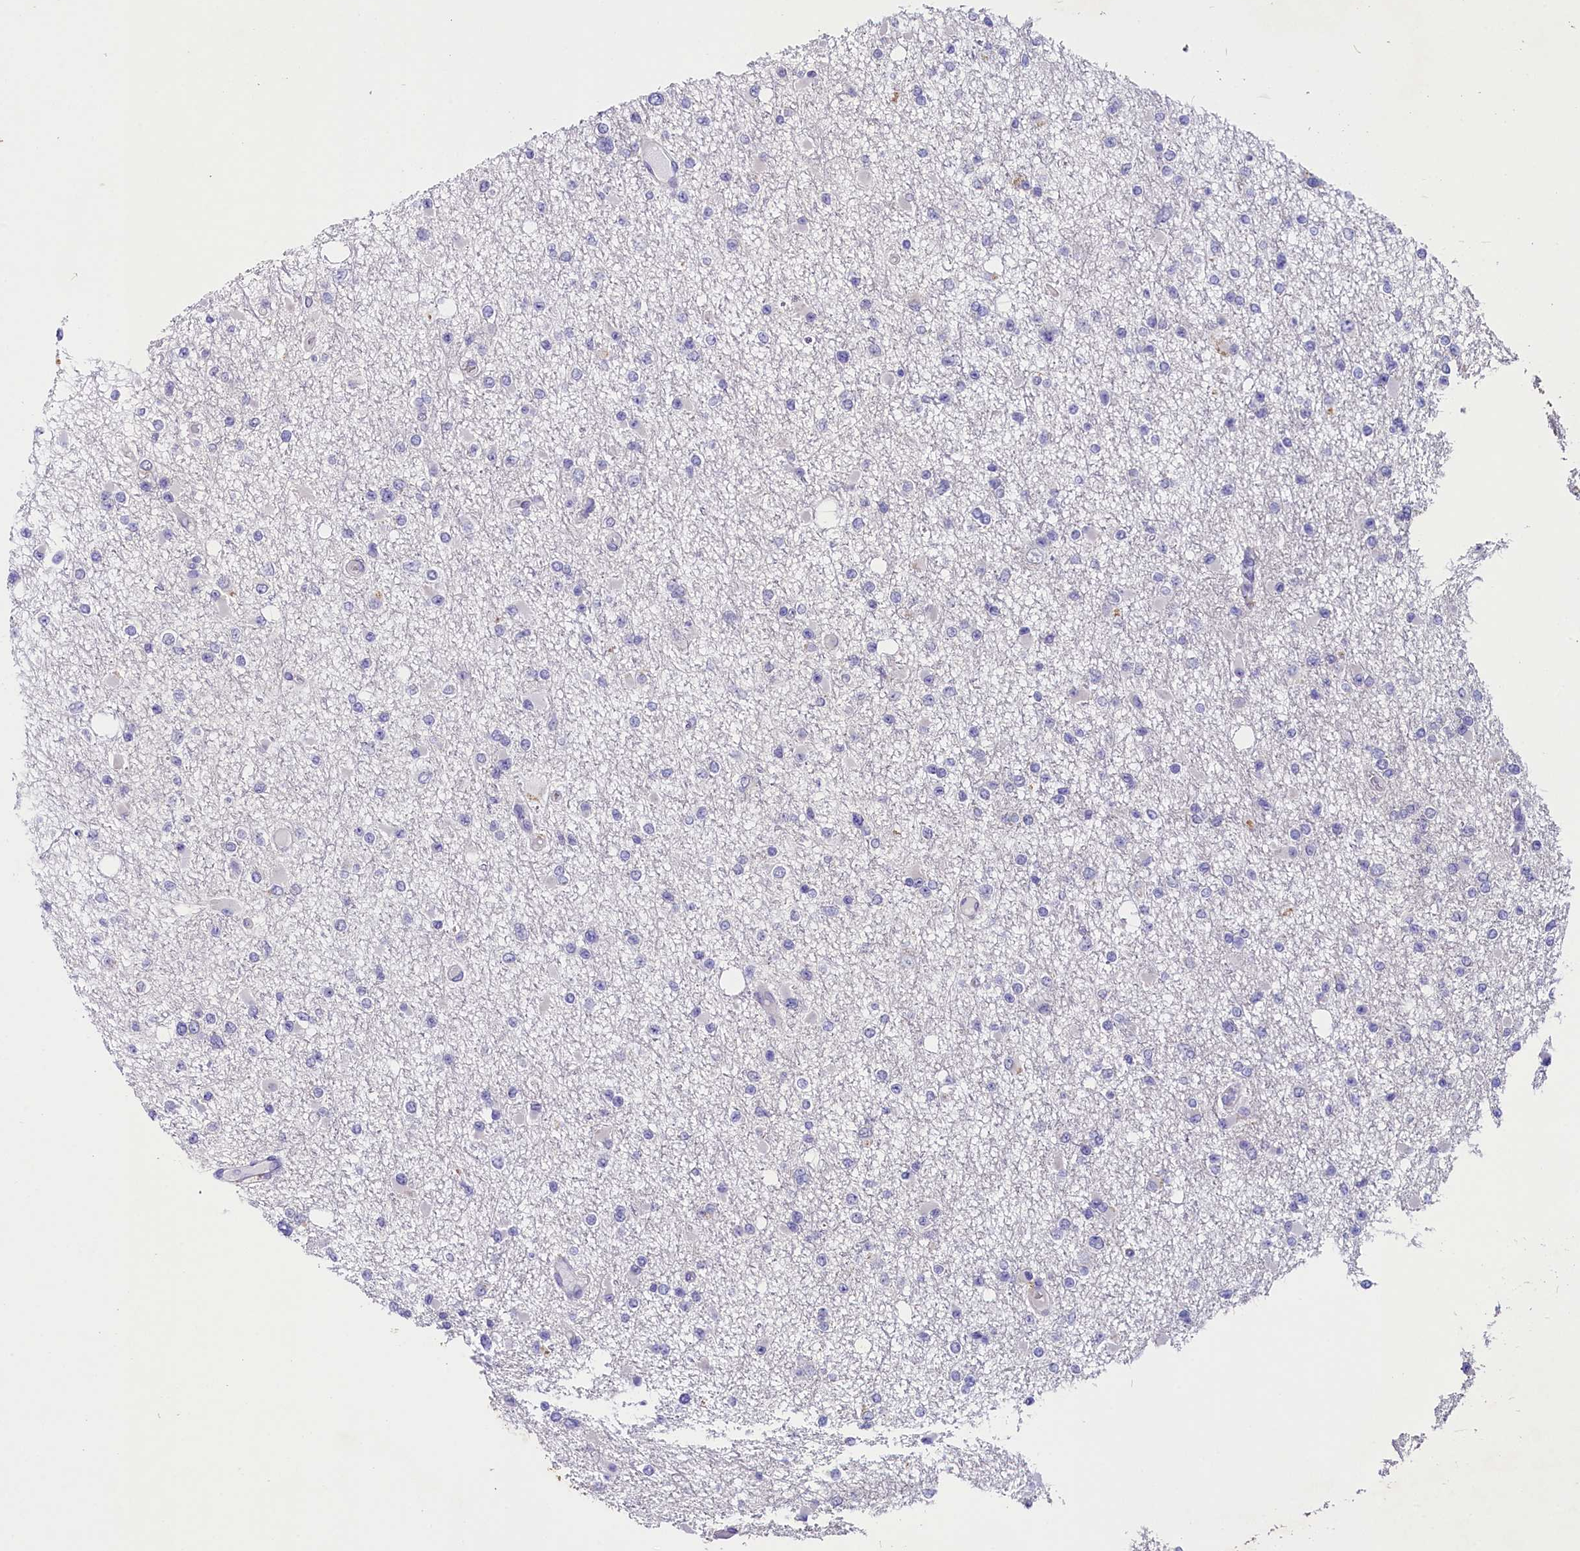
{"staining": {"intensity": "negative", "quantity": "none", "location": "none"}, "tissue": "glioma", "cell_type": "Tumor cells", "image_type": "cancer", "snomed": [{"axis": "morphology", "description": "Glioma, malignant, Low grade"}, {"axis": "topography", "description": "Brain"}], "caption": "Tumor cells show no significant staining in low-grade glioma (malignant).", "gene": "SCD5", "patient": {"sex": "female", "age": 22}}